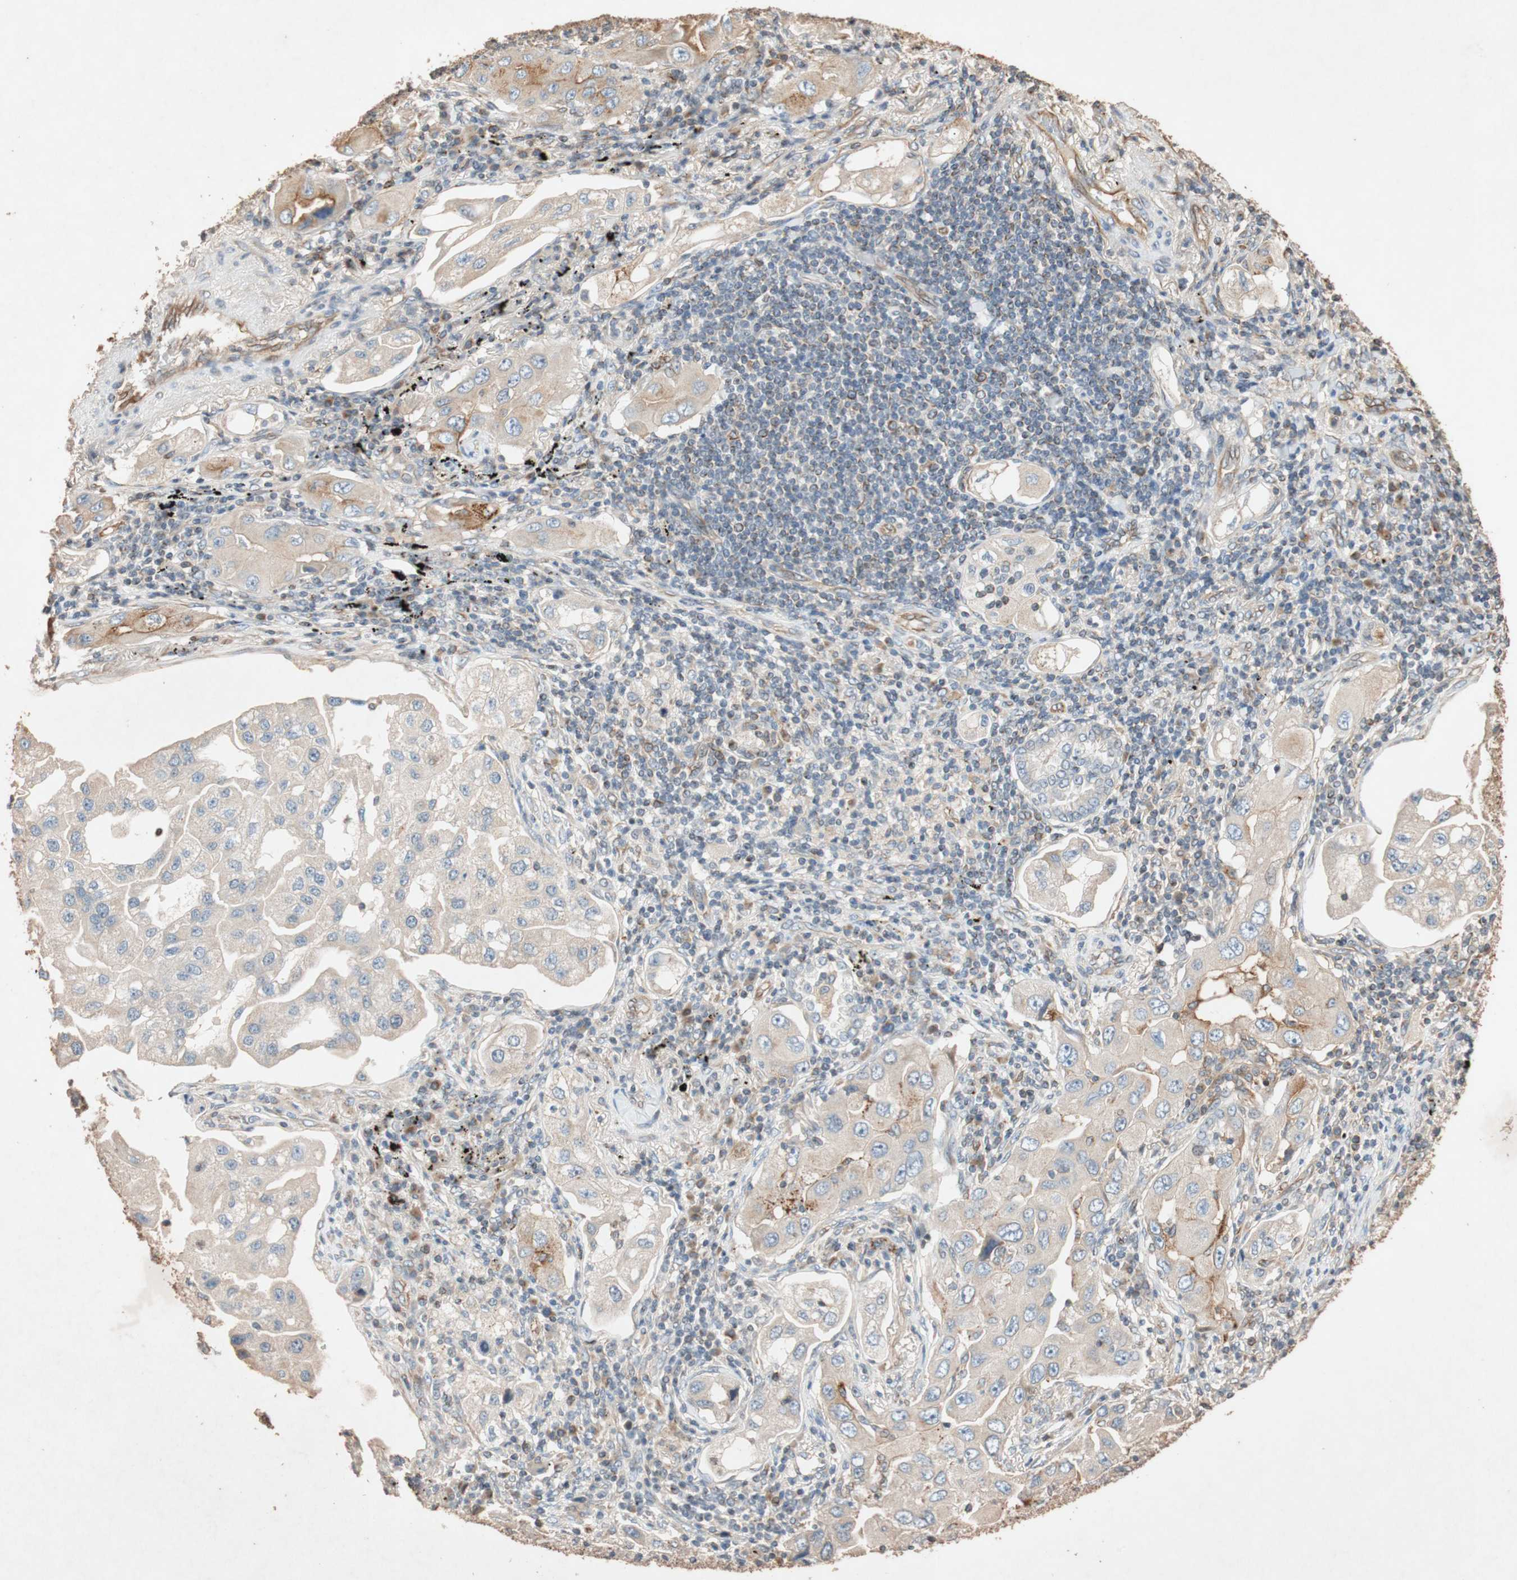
{"staining": {"intensity": "weak", "quantity": ">75%", "location": "cytoplasmic/membranous"}, "tissue": "lung cancer", "cell_type": "Tumor cells", "image_type": "cancer", "snomed": [{"axis": "morphology", "description": "Adenocarcinoma, NOS"}, {"axis": "topography", "description": "Lung"}], "caption": "Immunohistochemistry (DAB) staining of adenocarcinoma (lung) shows weak cytoplasmic/membranous protein positivity in about >75% of tumor cells. The staining is performed using DAB (3,3'-diaminobenzidine) brown chromogen to label protein expression. The nuclei are counter-stained blue using hematoxylin.", "gene": "TUBB", "patient": {"sex": "female", "age": 65}}